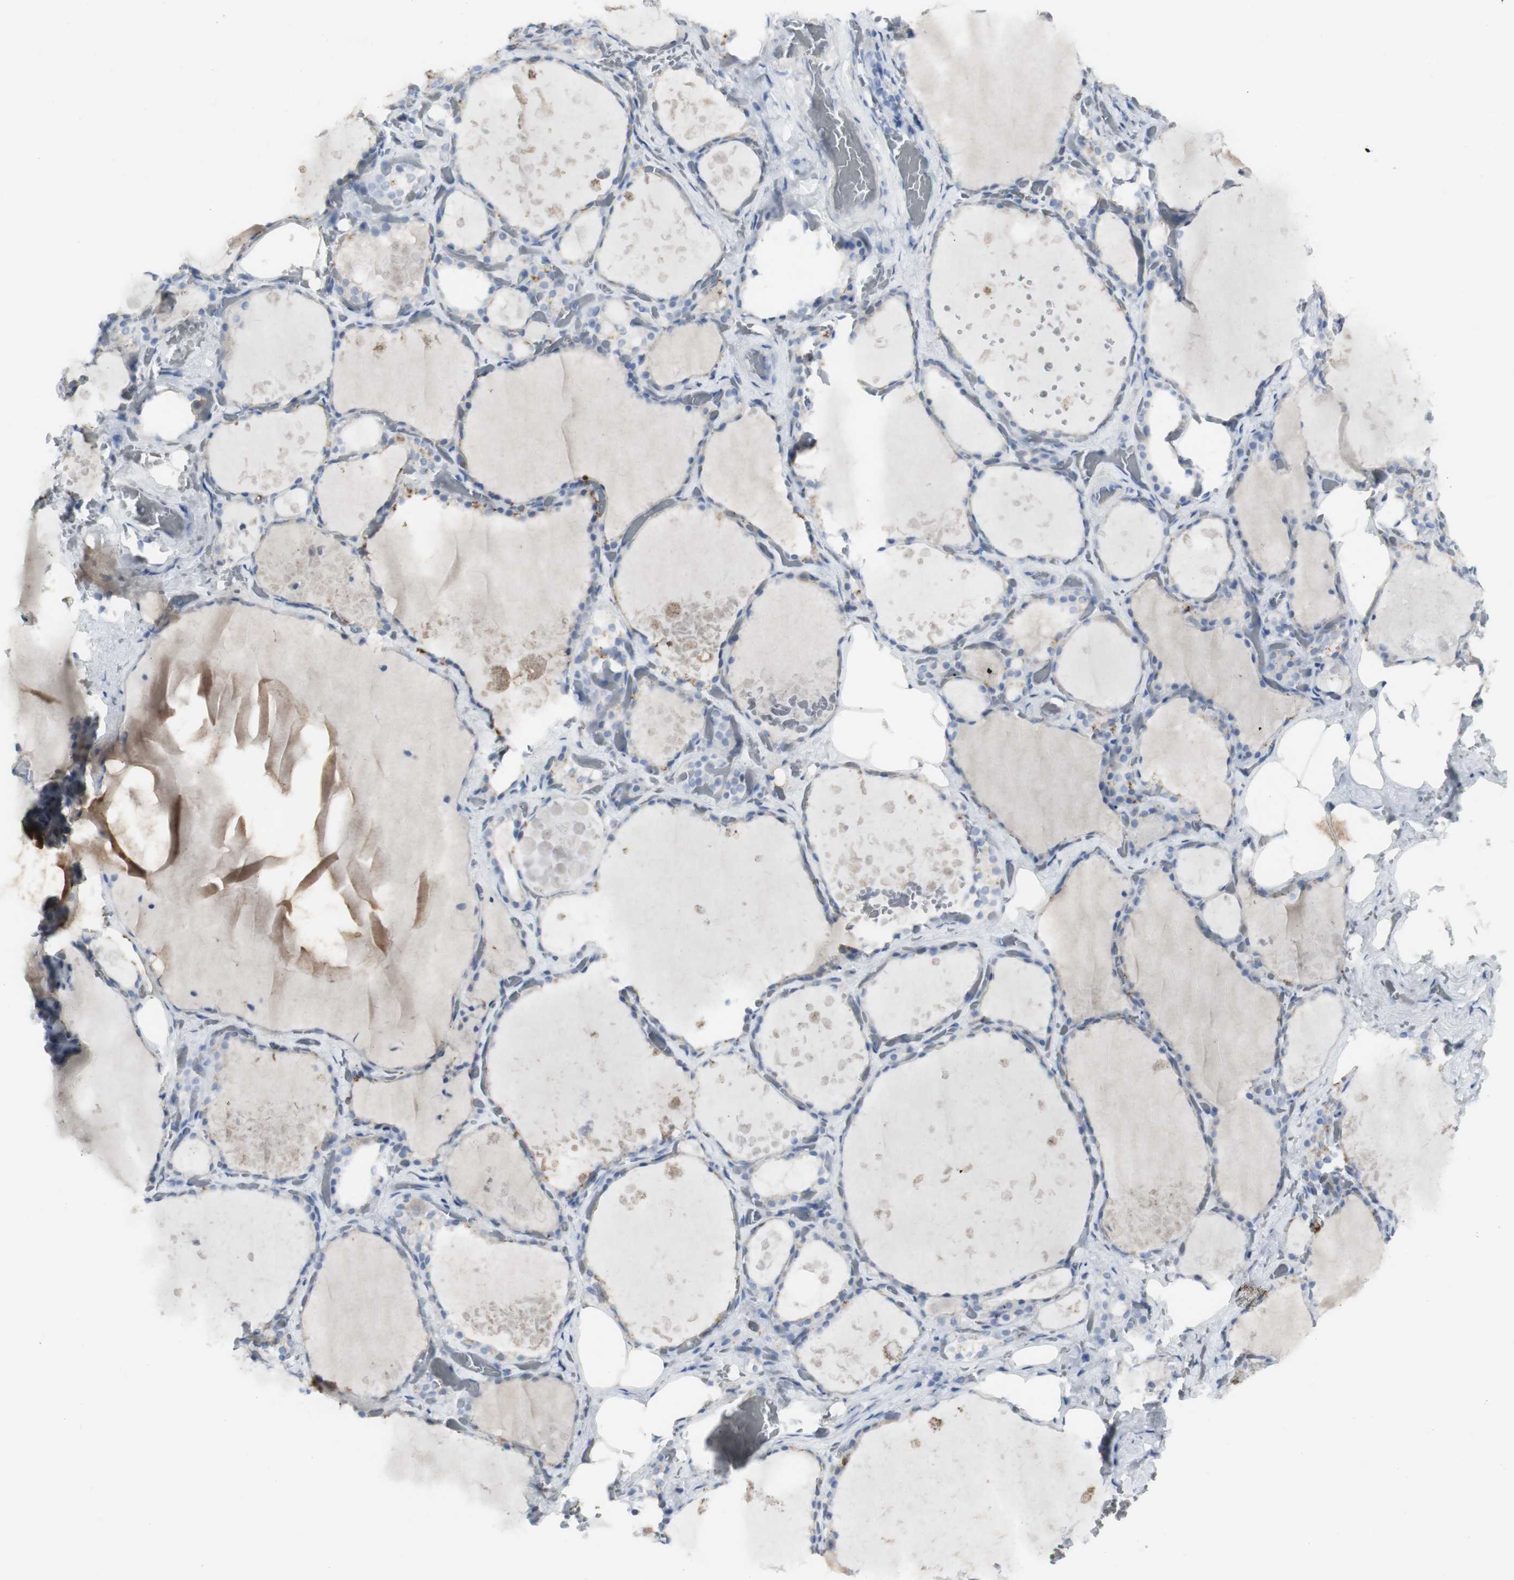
{"staining": {"intensity": "negative", "quantity": "none", "location": "none"}, "tissue": "thyroid gland", "cell_type": "Glandular cells", "image_type": "normal", "snomed": [{"axis": "morphology", "description": "Normal tissue, NOS"}, {"axis": "topography", "description": "Thyroid gland"}], "caption": "Immunohistochemistry histopathology image of unremarkable thyroid gland: human thyroid gland stained with DAB shows no significant protein staining in glandular cells.", "gene": "CD207", "patient": {"sex": "male", "age": 61}}